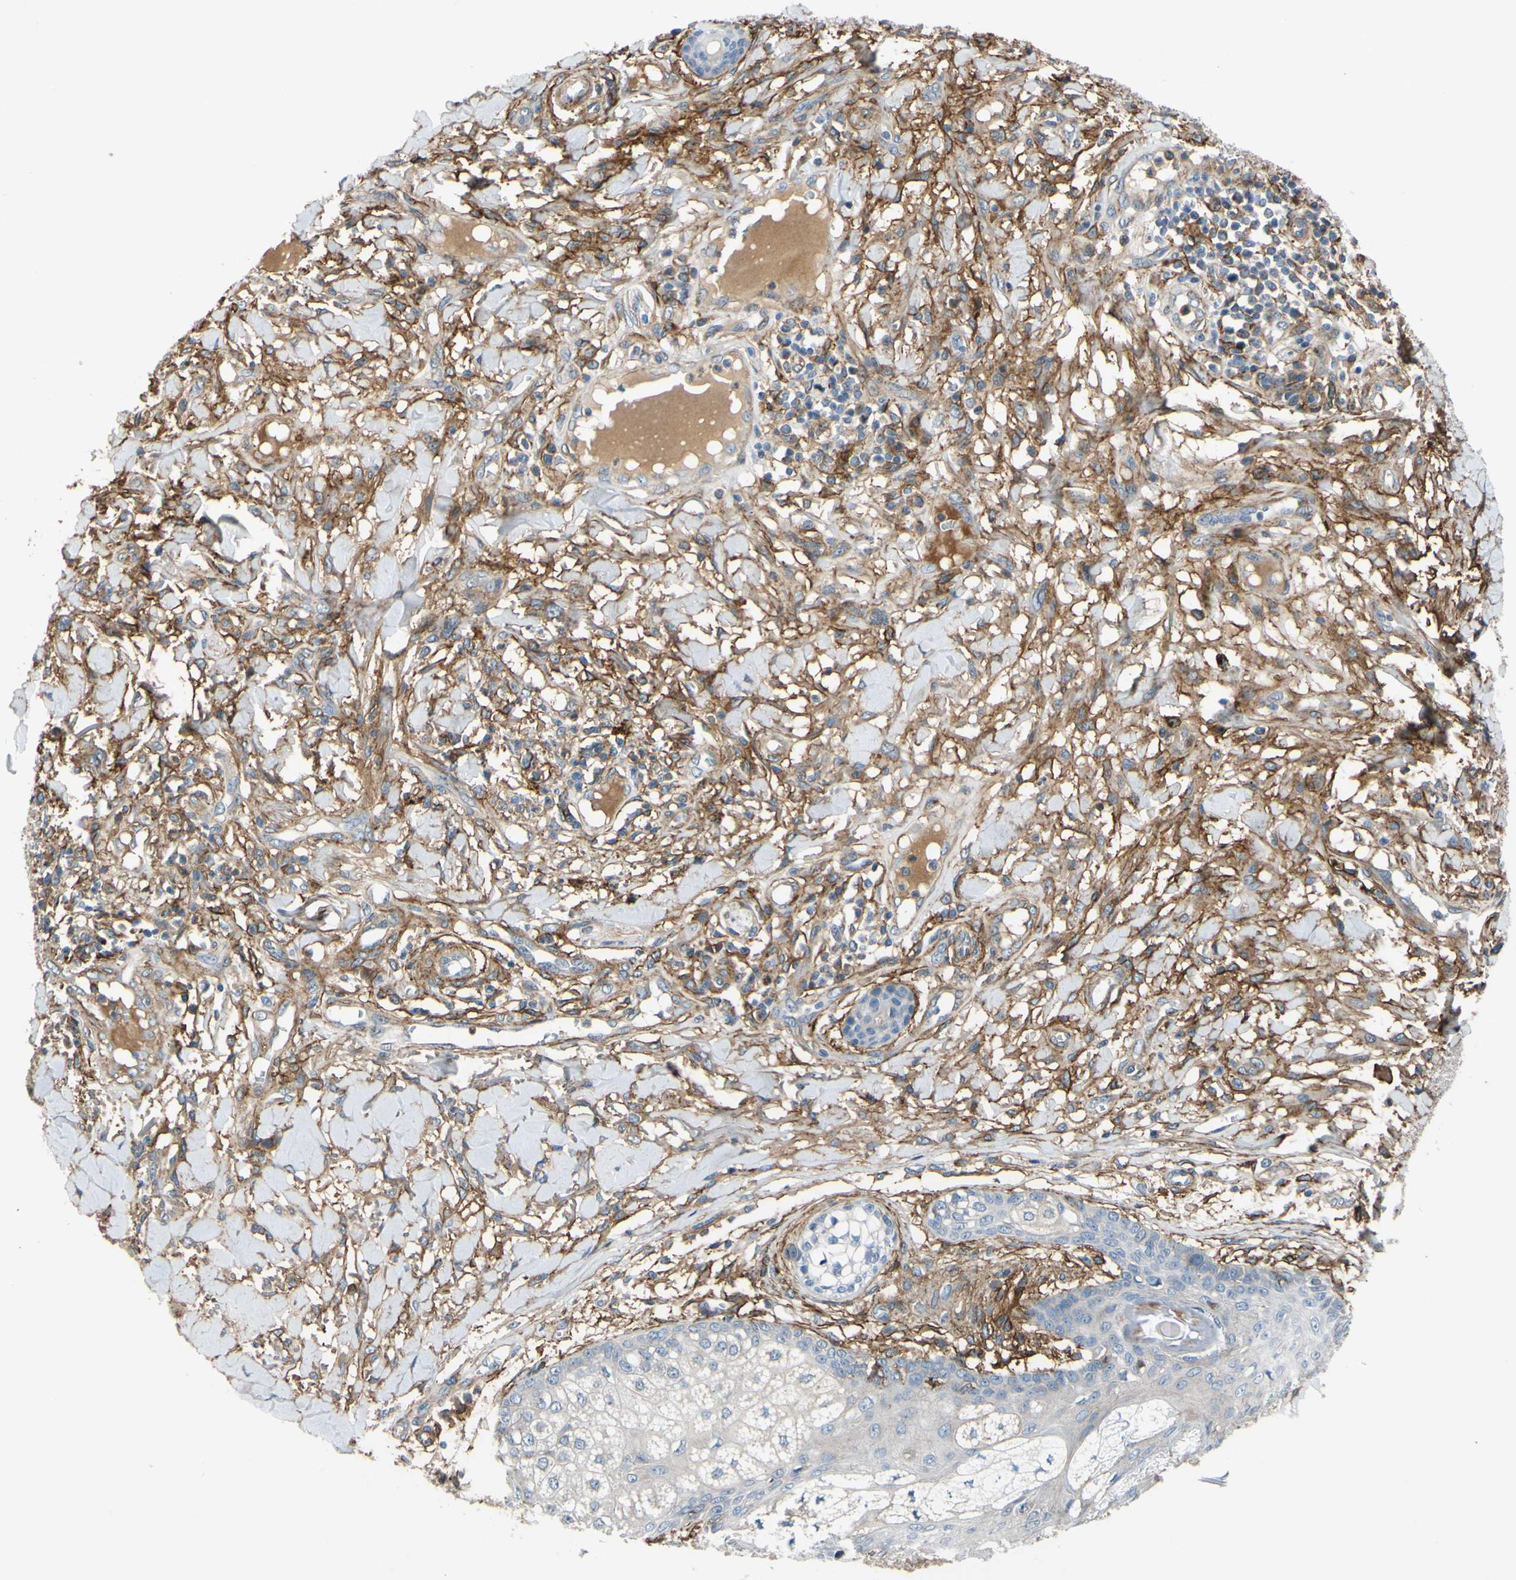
{"staining": {"intensity": "strong", "quantity": ">75%", "location": "cytoplasmic/membranous"}, "tissue": "skin cancer", "cell_type": "Tumor cells", "image_type": "cancer", "snomed": [{"axis": "morphology", "description": "Squamous cell carcinoma, NOS"}, {"axis": "topography", "description": "Skin"}], "caption": "Brown immunohistochemical staining in skin cancer (squamous cell carcinoma) reveals strong cytoplasmic/membranous staining in approximately >75% of tumor cells.", "gene": "ARHGAP1", "patient": {"sex": "female", "age": 78}}